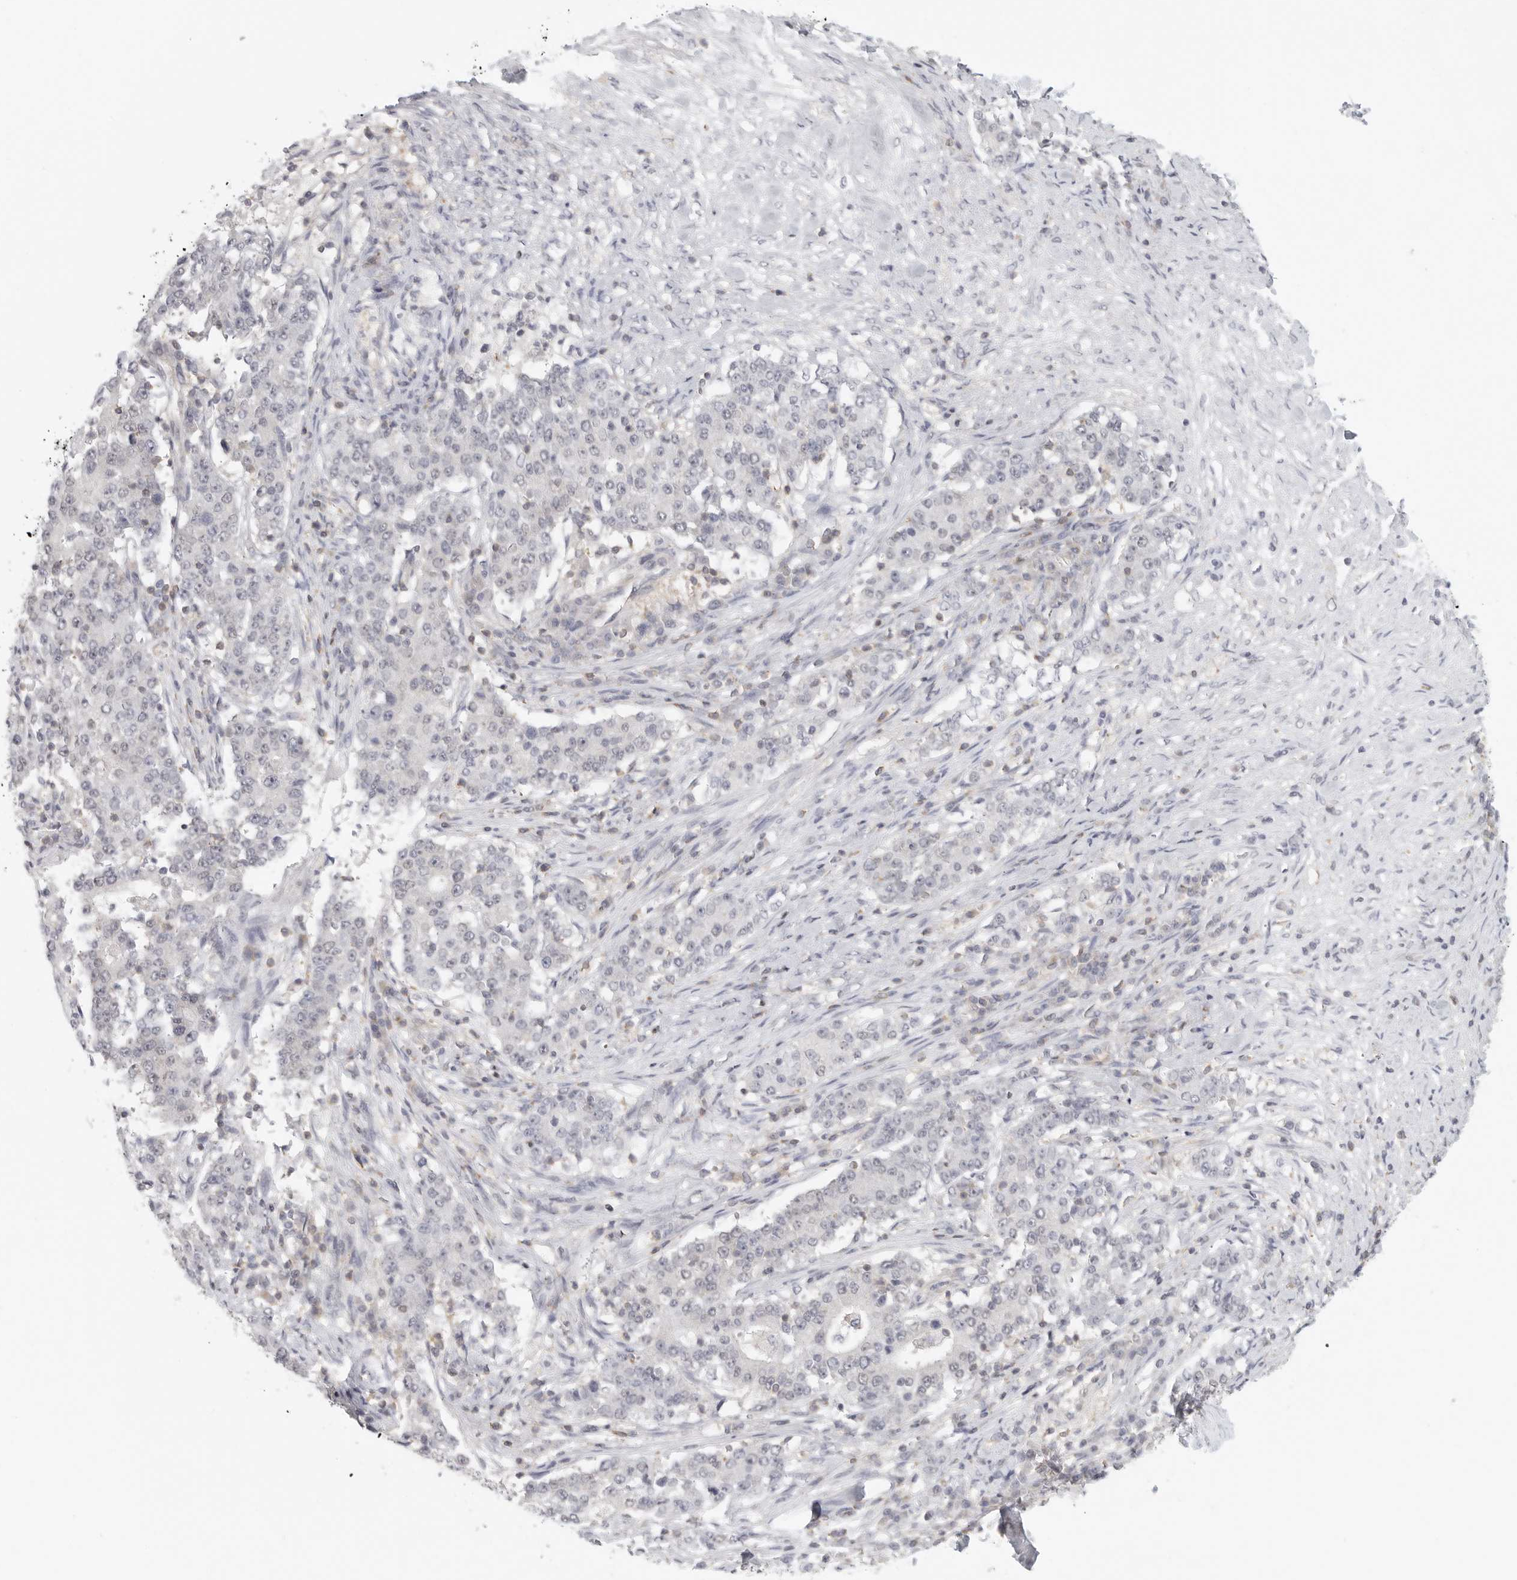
{"staining": {"intensity": "negative", "quantity": "none", "location": "none"}, "tissue": "stomach cancer", "cell_type": "Tumor cells", "image_type": "cancer", "snomed": [{"axis": "morphology", "description": "Adenocarcinoma, NOS"}, {"axis": "topography", "description": "Stomach"}], "caption": "Immunohistochemical staining of human stomach cancer reveals no significant staining in tumor cells. Brightfield microscopy of immunohistochemistry (IHC) stained with DAB (brown) and hematoxylin (blue), captured at high magnification.", "gene": "HDAC6", "patient": {"sex": "male", "age": 59}}